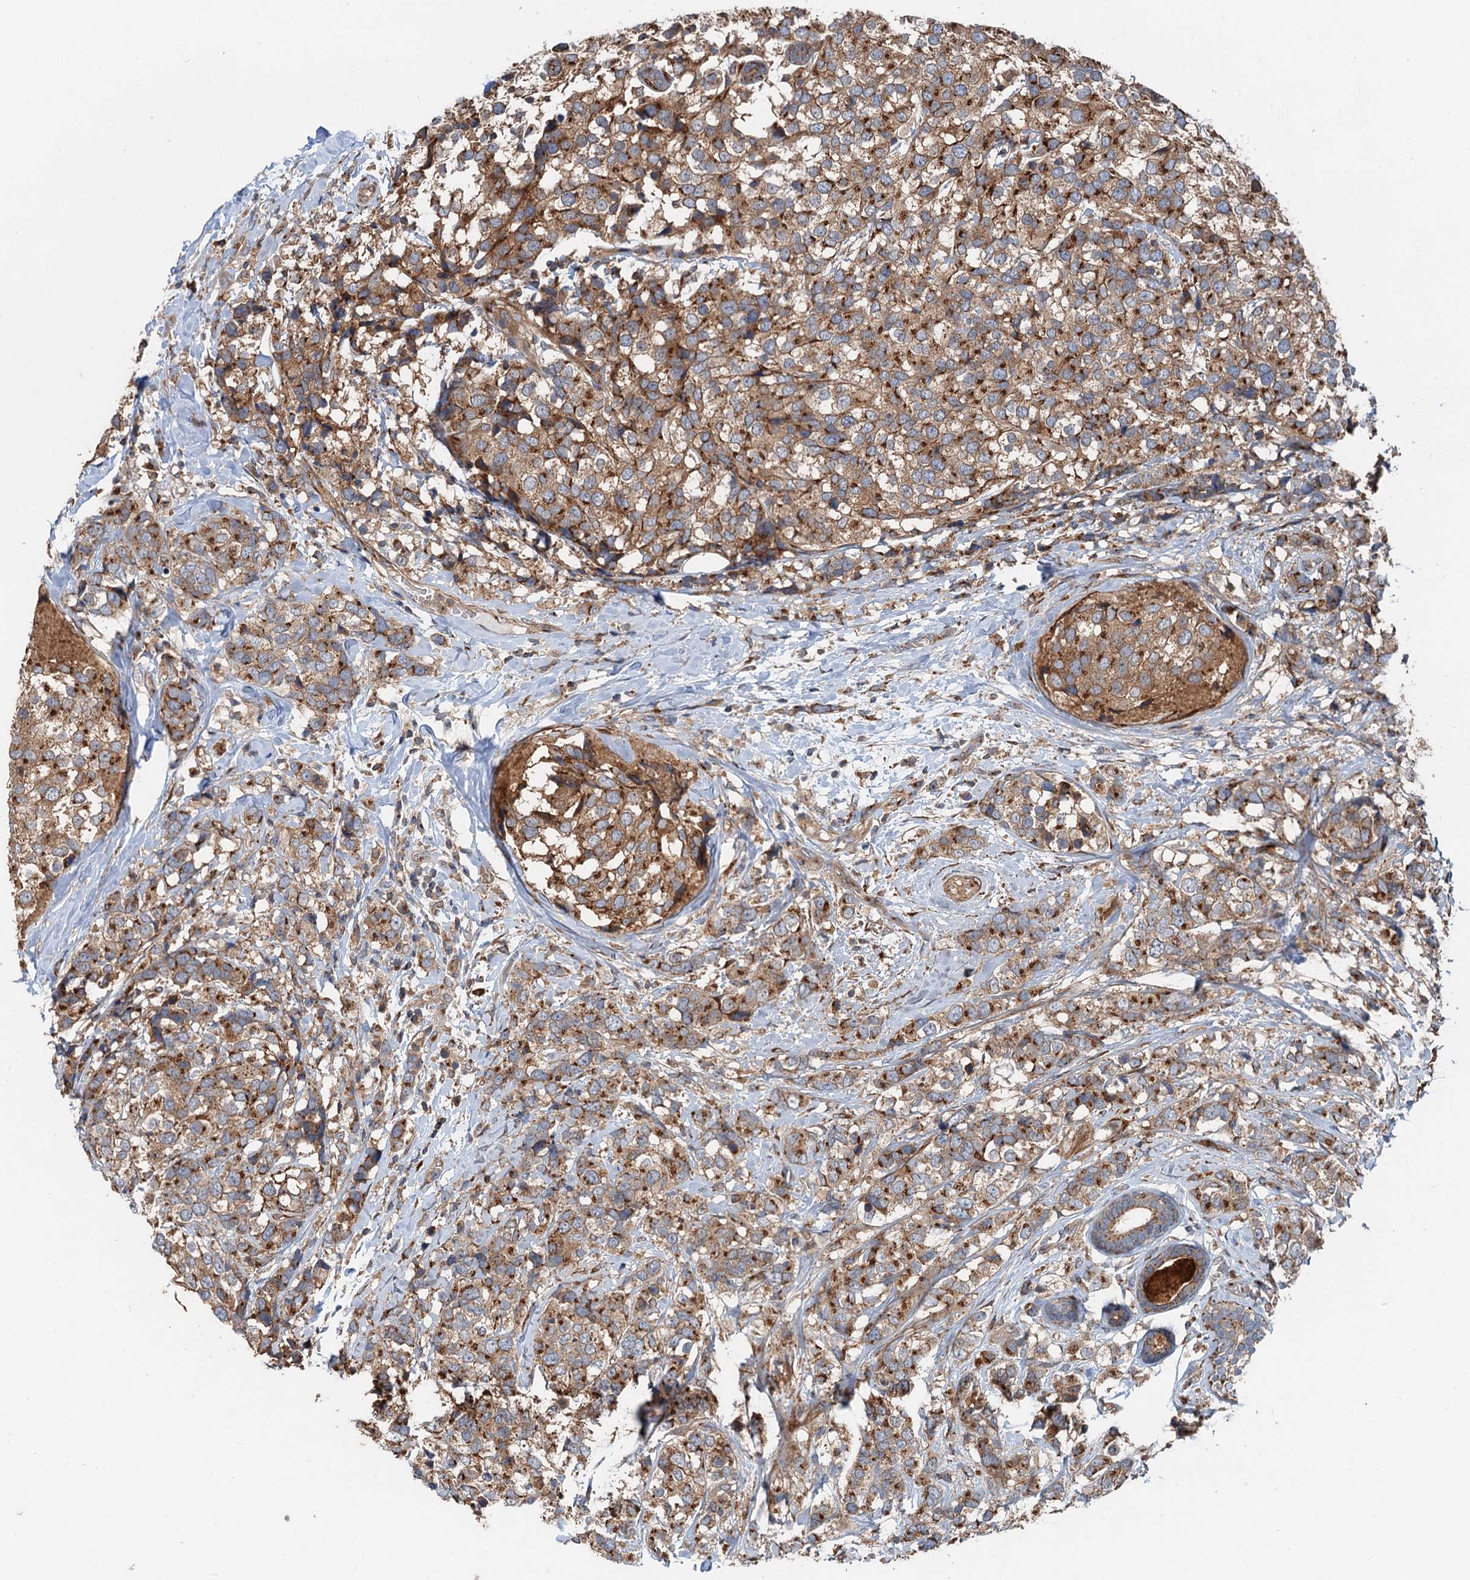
{"staining": {"intensity": "moderate", "quantity": ">75%", "location": "cytoplasmic/membranous"}, "tissue": "breast cancer", "cell_type": "Tumor cells", "image_type": "cancer", "snomed": [{"axis": "morphology", "description": "Lobular carcinoma"}, {"axis": "topography", "description": "Breast"}], "caption": "About >75% of tumor cells in human breast lobular carcinoma display moderate cytoplasmic/membranous protein expression as visualized by brown immunohistochemical staining.", "gene": "ANKRD26", "patient": {"sex": "female", "age": 59}}